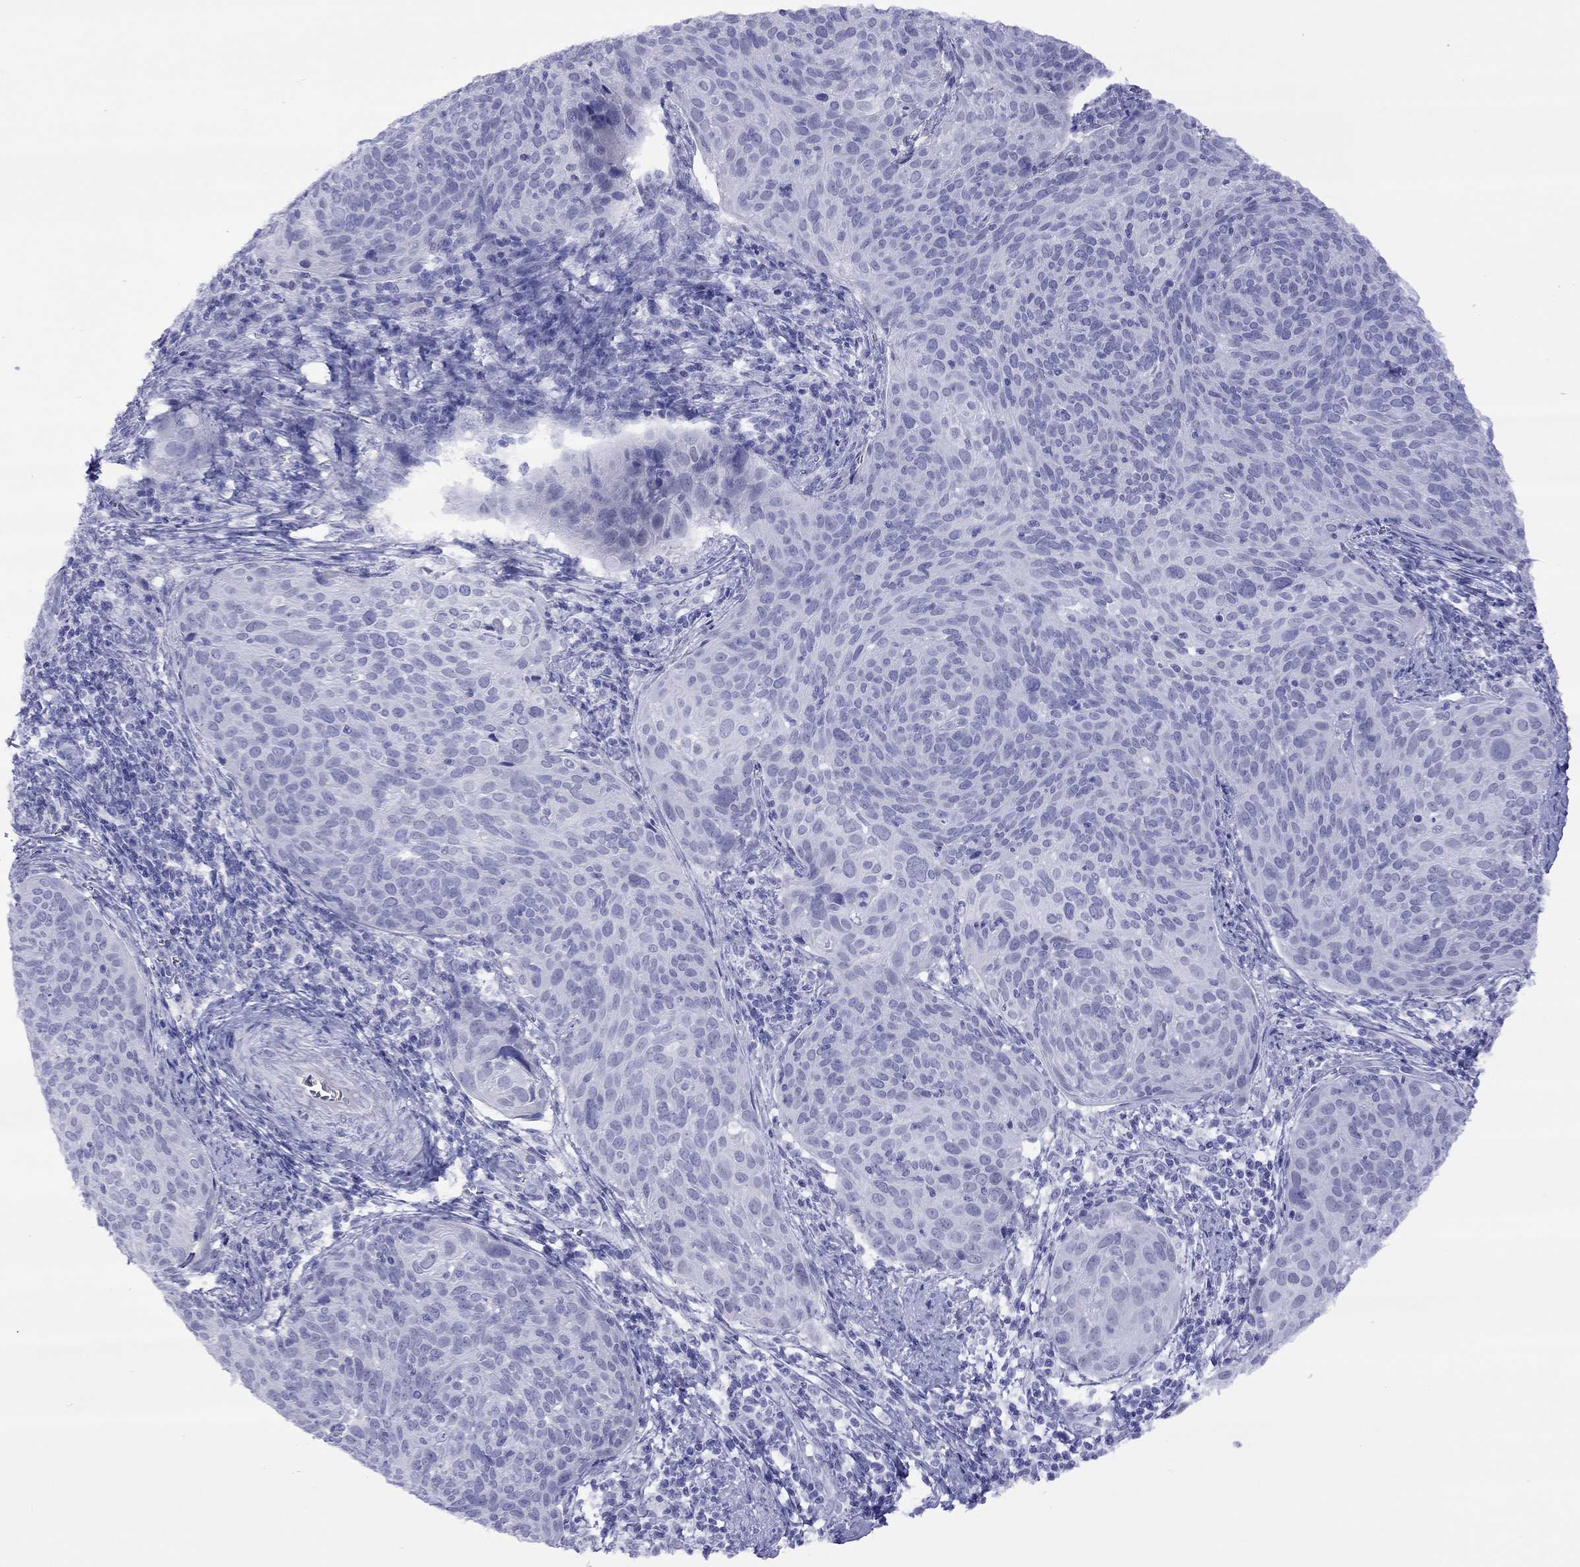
{"staining": {"intensity": "negative", "quantity": "none", "location": "none"}, "tissue": "cervical cancer", "cell_type": "Tumor cells", "image_type": "cancer", "snomed": [{"axis": "morphology", "description": "Squamous cell carcinoma, NOS"}, {"axis": "topography", "description": "Cervix"}], "caption": "Immunohistochemistry (IHC) micrograph of neoplastic tissue: cervical cancer (squamous cell carcinoma) stained with DAB (3,3'-diaminobenzidine) demonstrates no significant protein positivity in tumor cells.", "gene": "SLC30A8", "patient": {"sex": "female", "age": 39}}